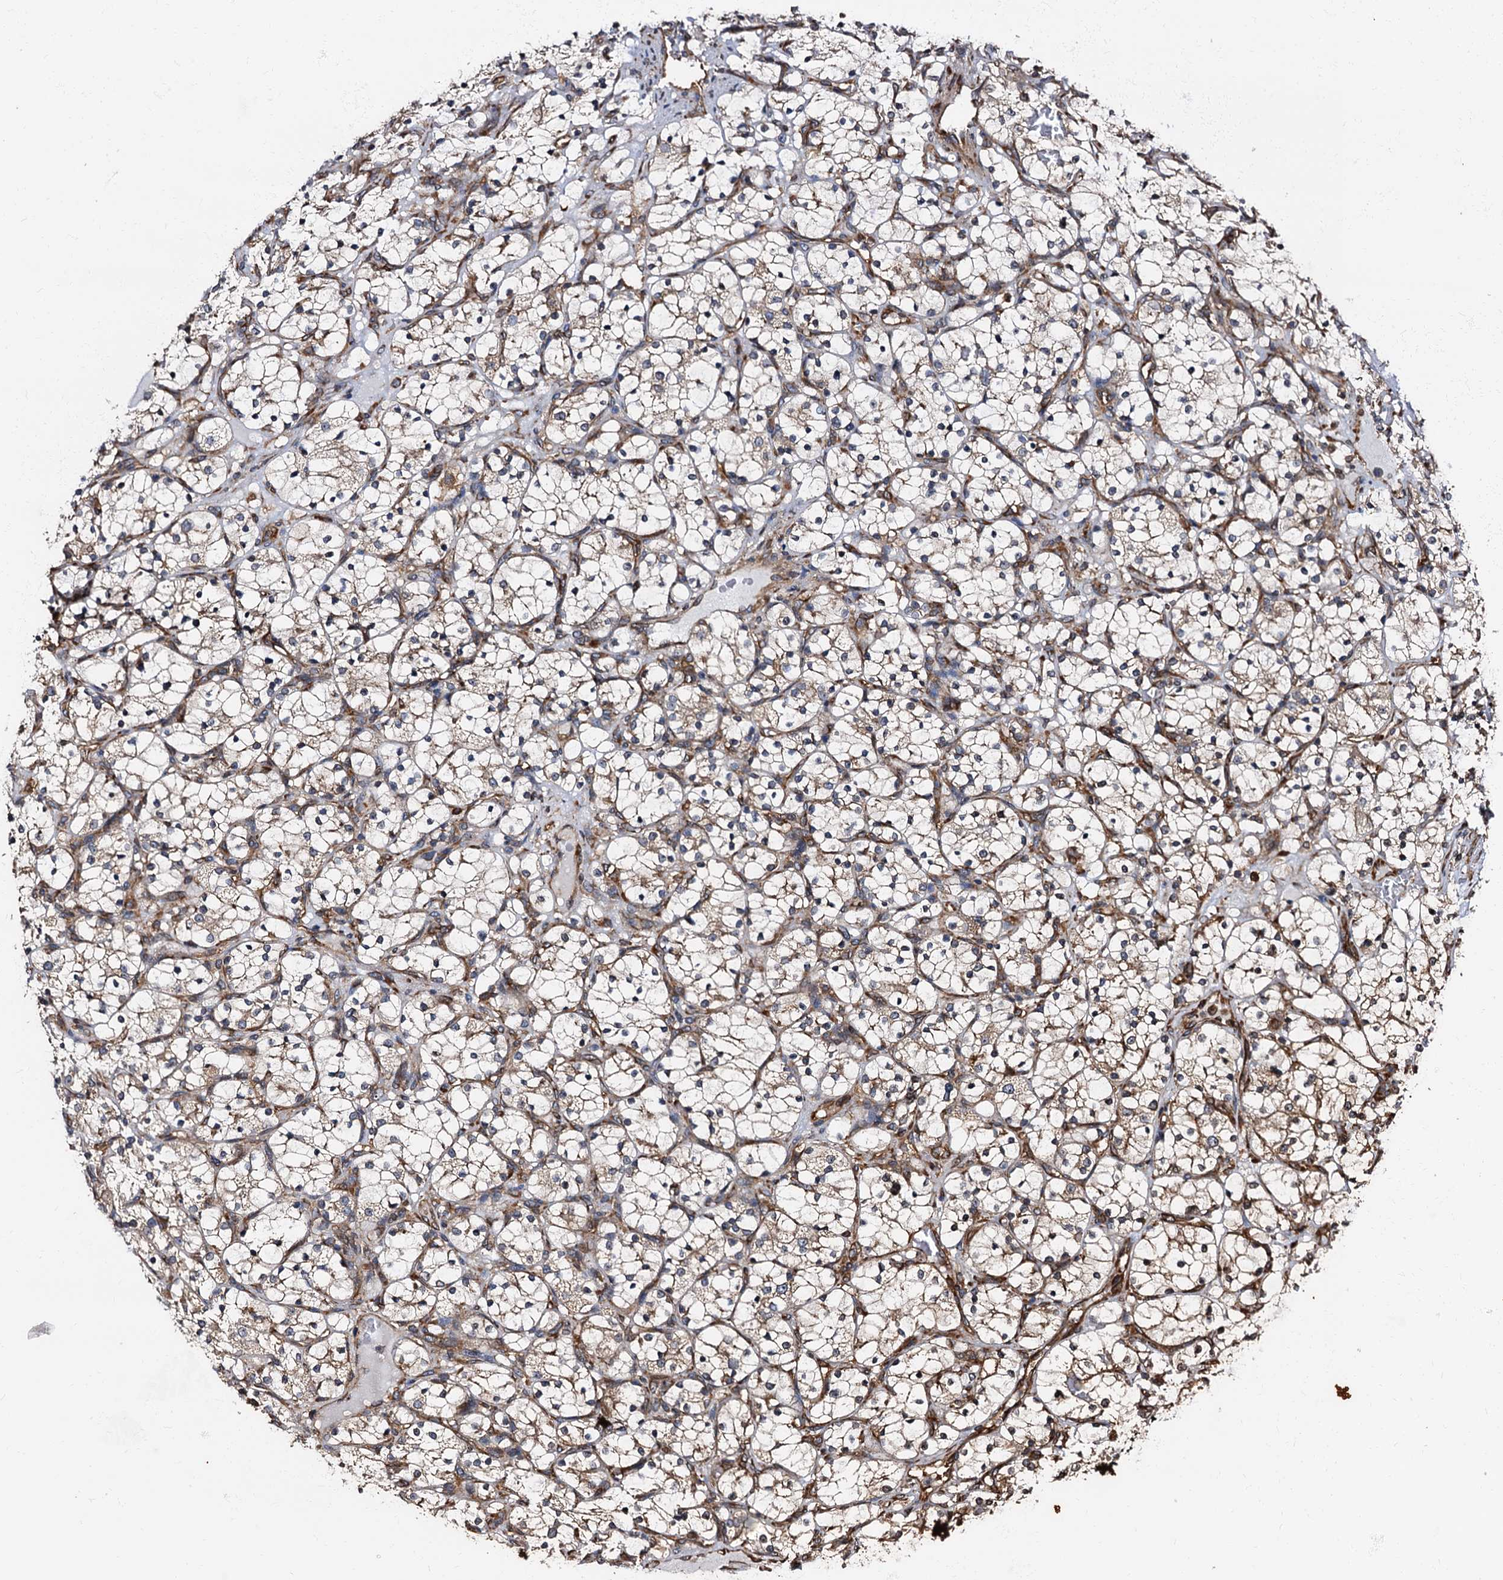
{"staining": {"intensity": "moderate", "quantity": "<25%", "location": "cytoplasmic/membranous"}, "tissue": "renal cancer", "cell_type": "Tumor cells", "image_type": "cancer", "snomed": [{"axis": "morphology", "description": "Adenocarcinoma, NOS"}, {"axis": "topography", "description": "Kidney"}], "caption": "An image of human adenocarcinoma (renal) stained for a protein reveals moderate cytoplasmic/membranous brown staining in tumor cells. Using DAB (3,3'-diaminobenzidine) (brown) and hematoxylin (blue) stains, captured at high magnification using brightfield microscopy.", "gene": "ATP2C1", "patient": {"sex": "female", "age": 69}}